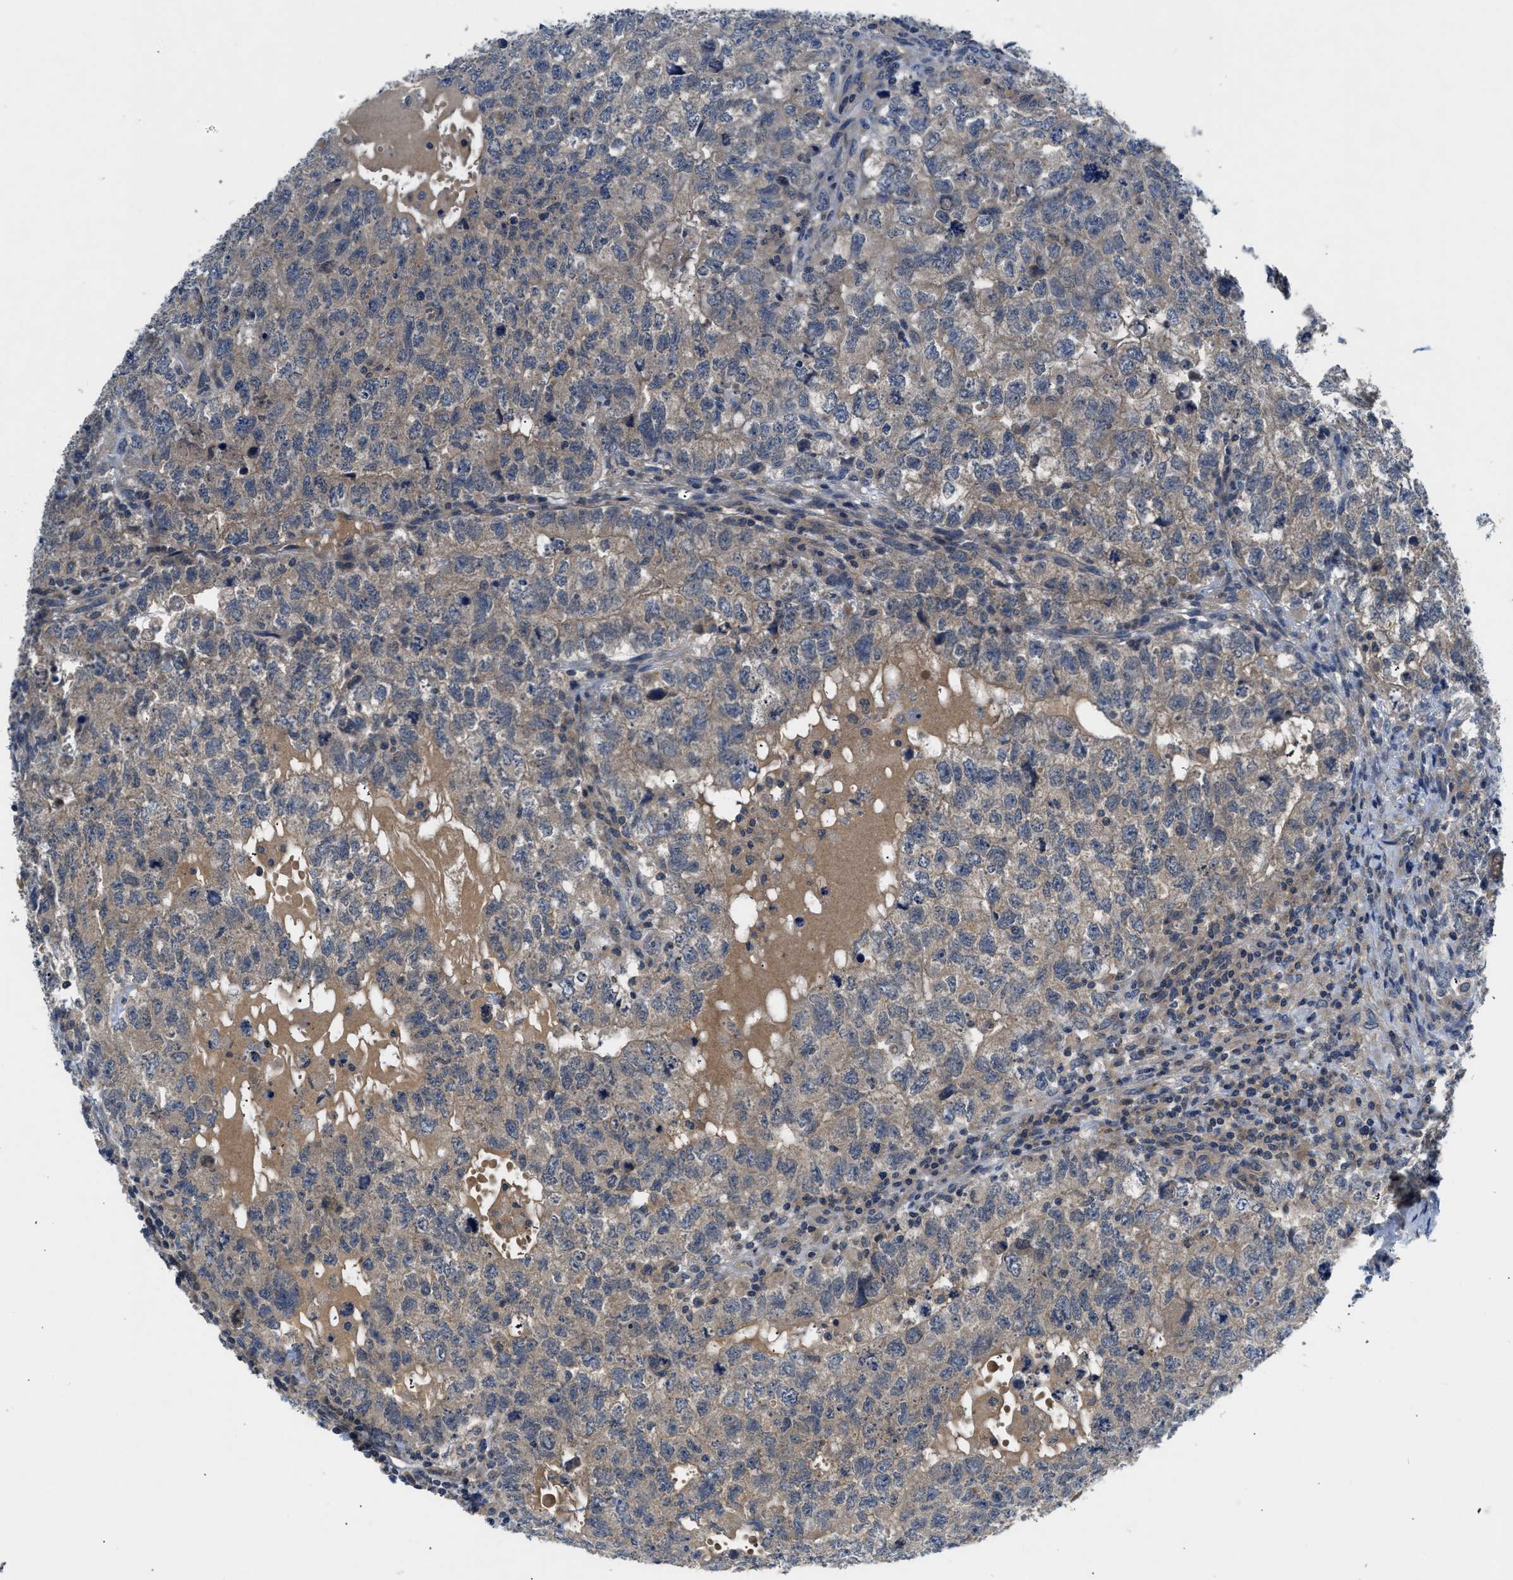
{"staining": {"intensity": "weak", "quantity": ">75%", "location": "cytoplasmic/membranous"}, "tissue": "testis cancer", "cell_type": "Tumor cells", "image_type": "cancer", "snomed": [{"axis": "morphology", "description": "Carcinoma, Embryonal, NOS"}, {"axis": "topography", "description": "Testis"}], "caption": "Immunohistochemical staining of human embryonal carcinoma (testis) demonstrates weak cytoplasmic/membranous protein positivity in approximately >75% of tumor cells. The staining is performed using DAB (3,3'-diaminobenzidine) brown chromogen to label protein expression. The nuclei are counter-stained blue using hematoxylin.", "gene": "PDE7A", "patient": {"sex": "male", "age": 36}}